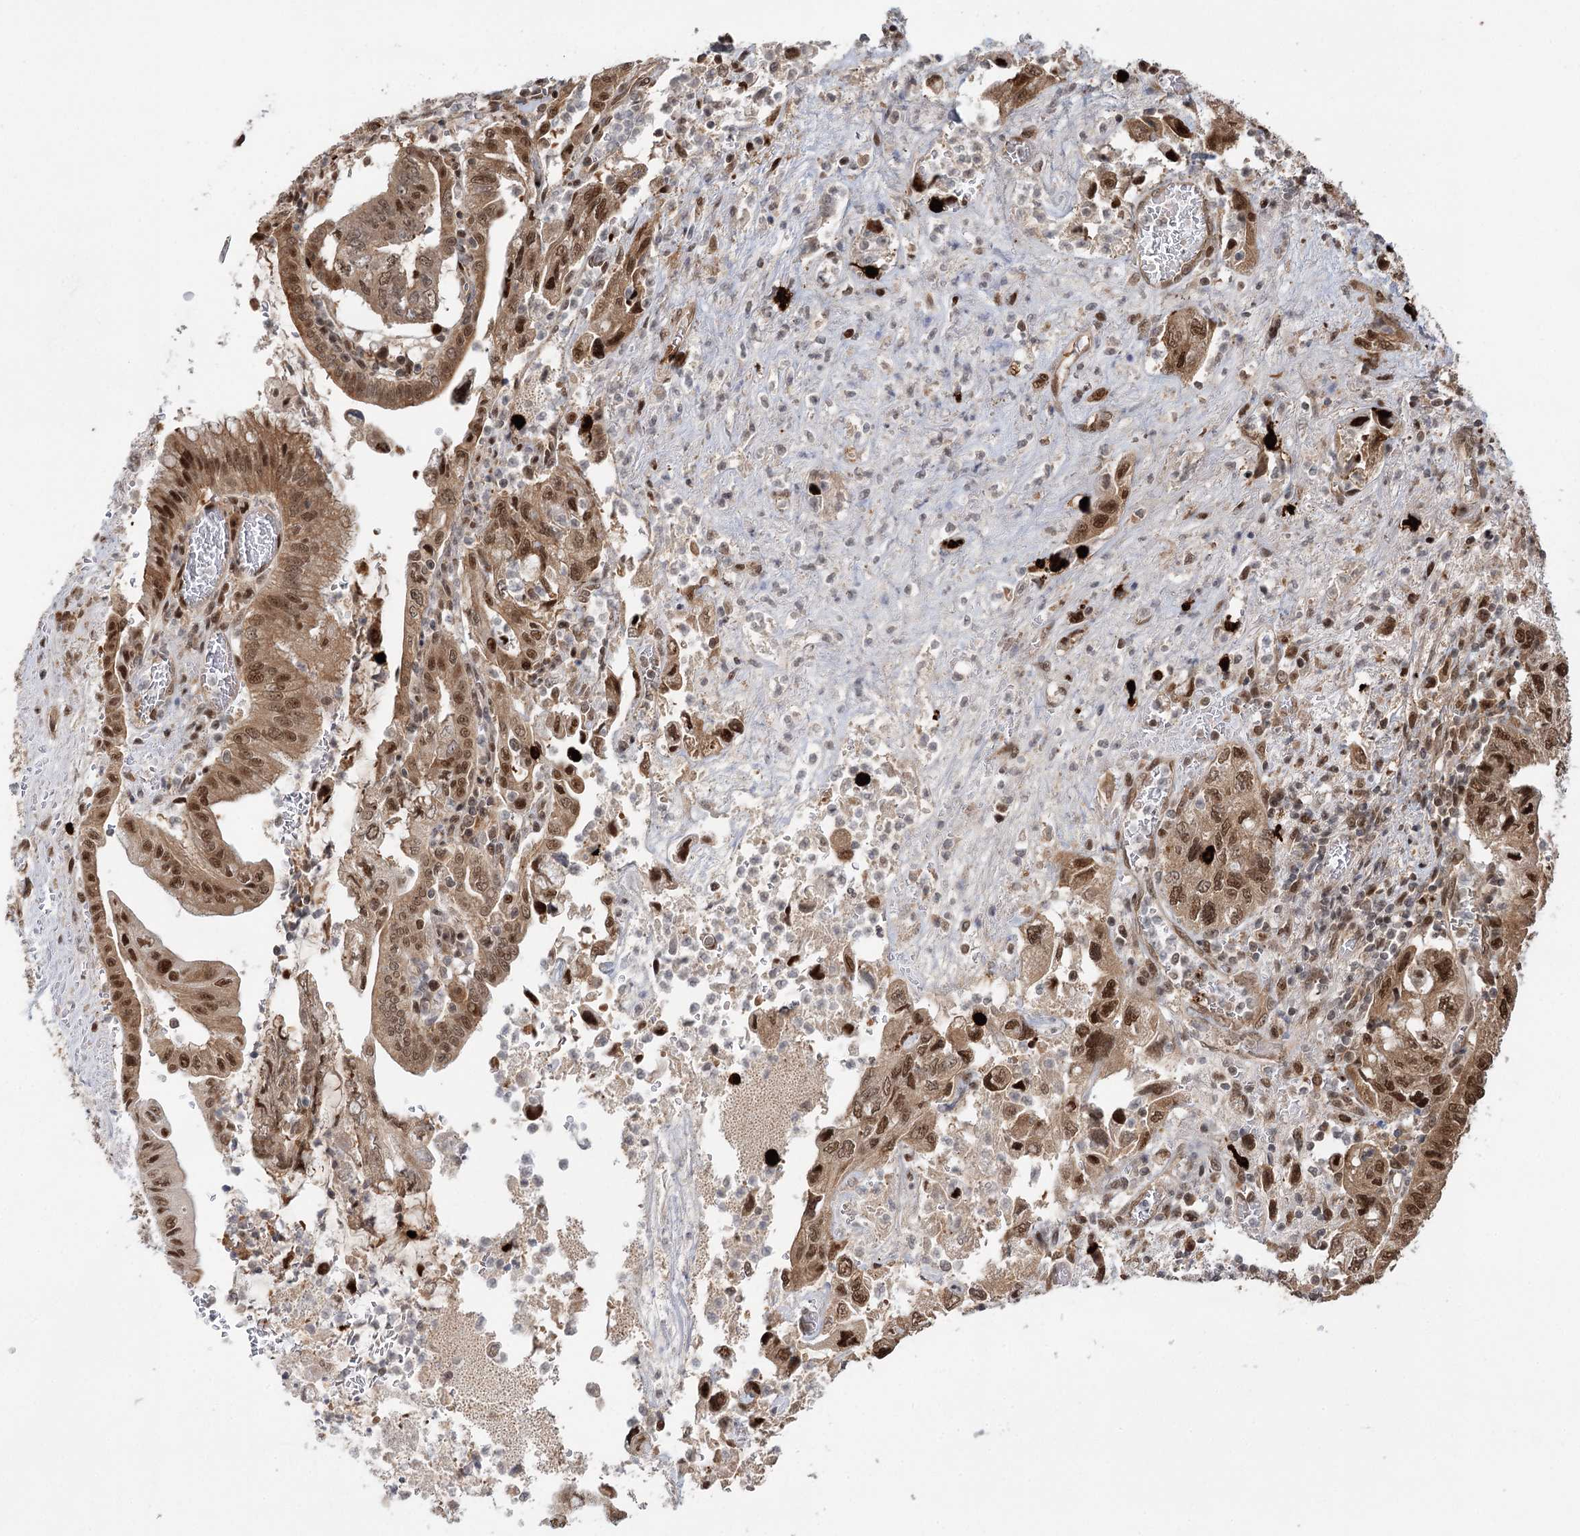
{"staining": {"intensity": "moderate", "quantity": ">75%", "location": "cytoplasmic/membranous,nuclear"}, "tissue": "pancreatic cancer", "cell_type": "Tumor cells", "image_type": "cancer", "snomed": [{"axis": "morphology", "description": "Adenocarcinoma, NOS"}, {"axis": "topography", "description": "Pancreas"}], "caption": "This is a histology image of IHC staining of pancreatic cancer, which shows moderate positivity in the cytoplasmic/membranous and nuclear of tumor cells.", "gene": "N6AMT1", "patient": {"sex": "female", "age": 73}}